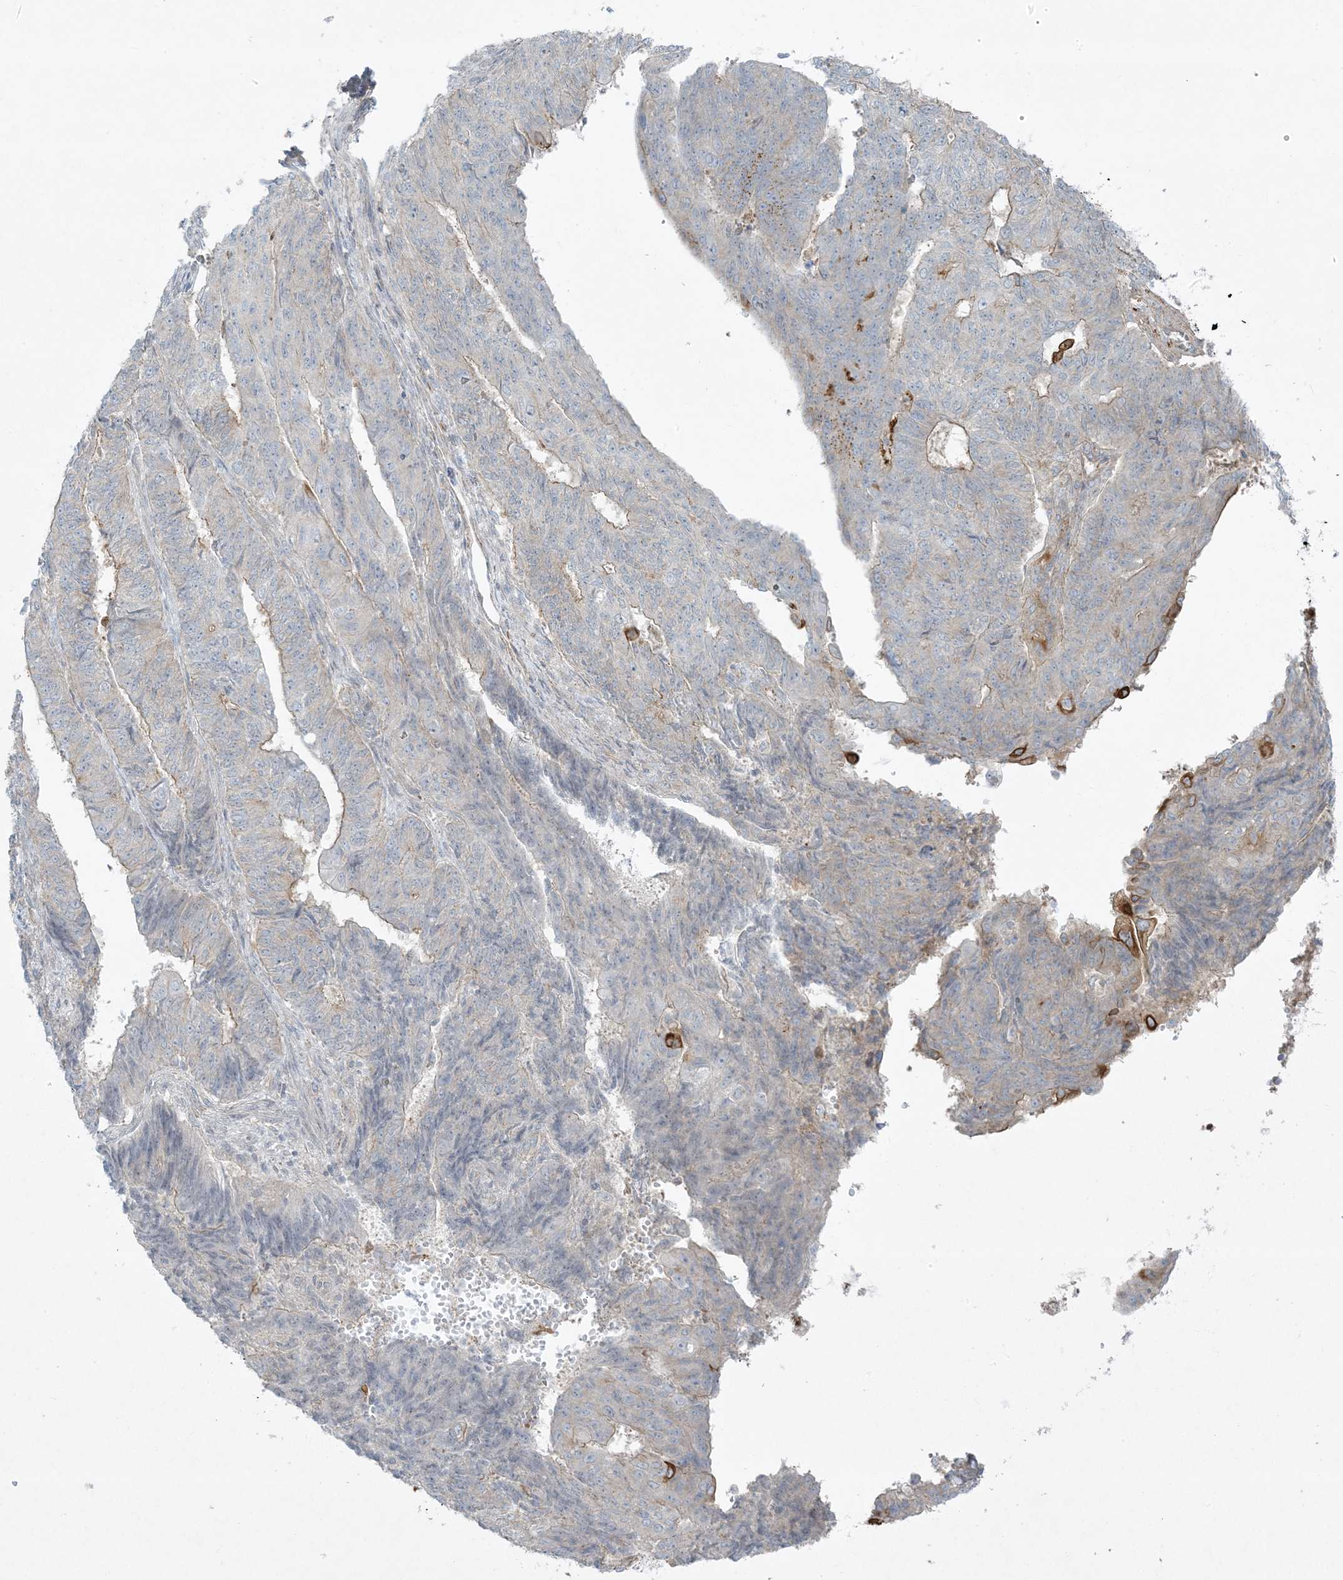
{"staining": {"intensity": "moderate", "quantity": "<25%", "location": "cytoplasmic/membranous"}, "tissue": "endometrial cancer", "cell_type": "Tumor cells", "image_type": "cancer", "snomed": [{"axis": "morphology", "description": "Adenocarcinoma, NOS"}, {"axis": "topography", "description": "Endometrium"}], "caption": "Immunohistochemical staining of human endometrial adenocarcinoma reveals low levels of moderate cytoplasmic/membranous staining in approximately <25% of tumor cells.", "gene": "PIK3R4", "patient": {"sex": "female", "age": 32}}